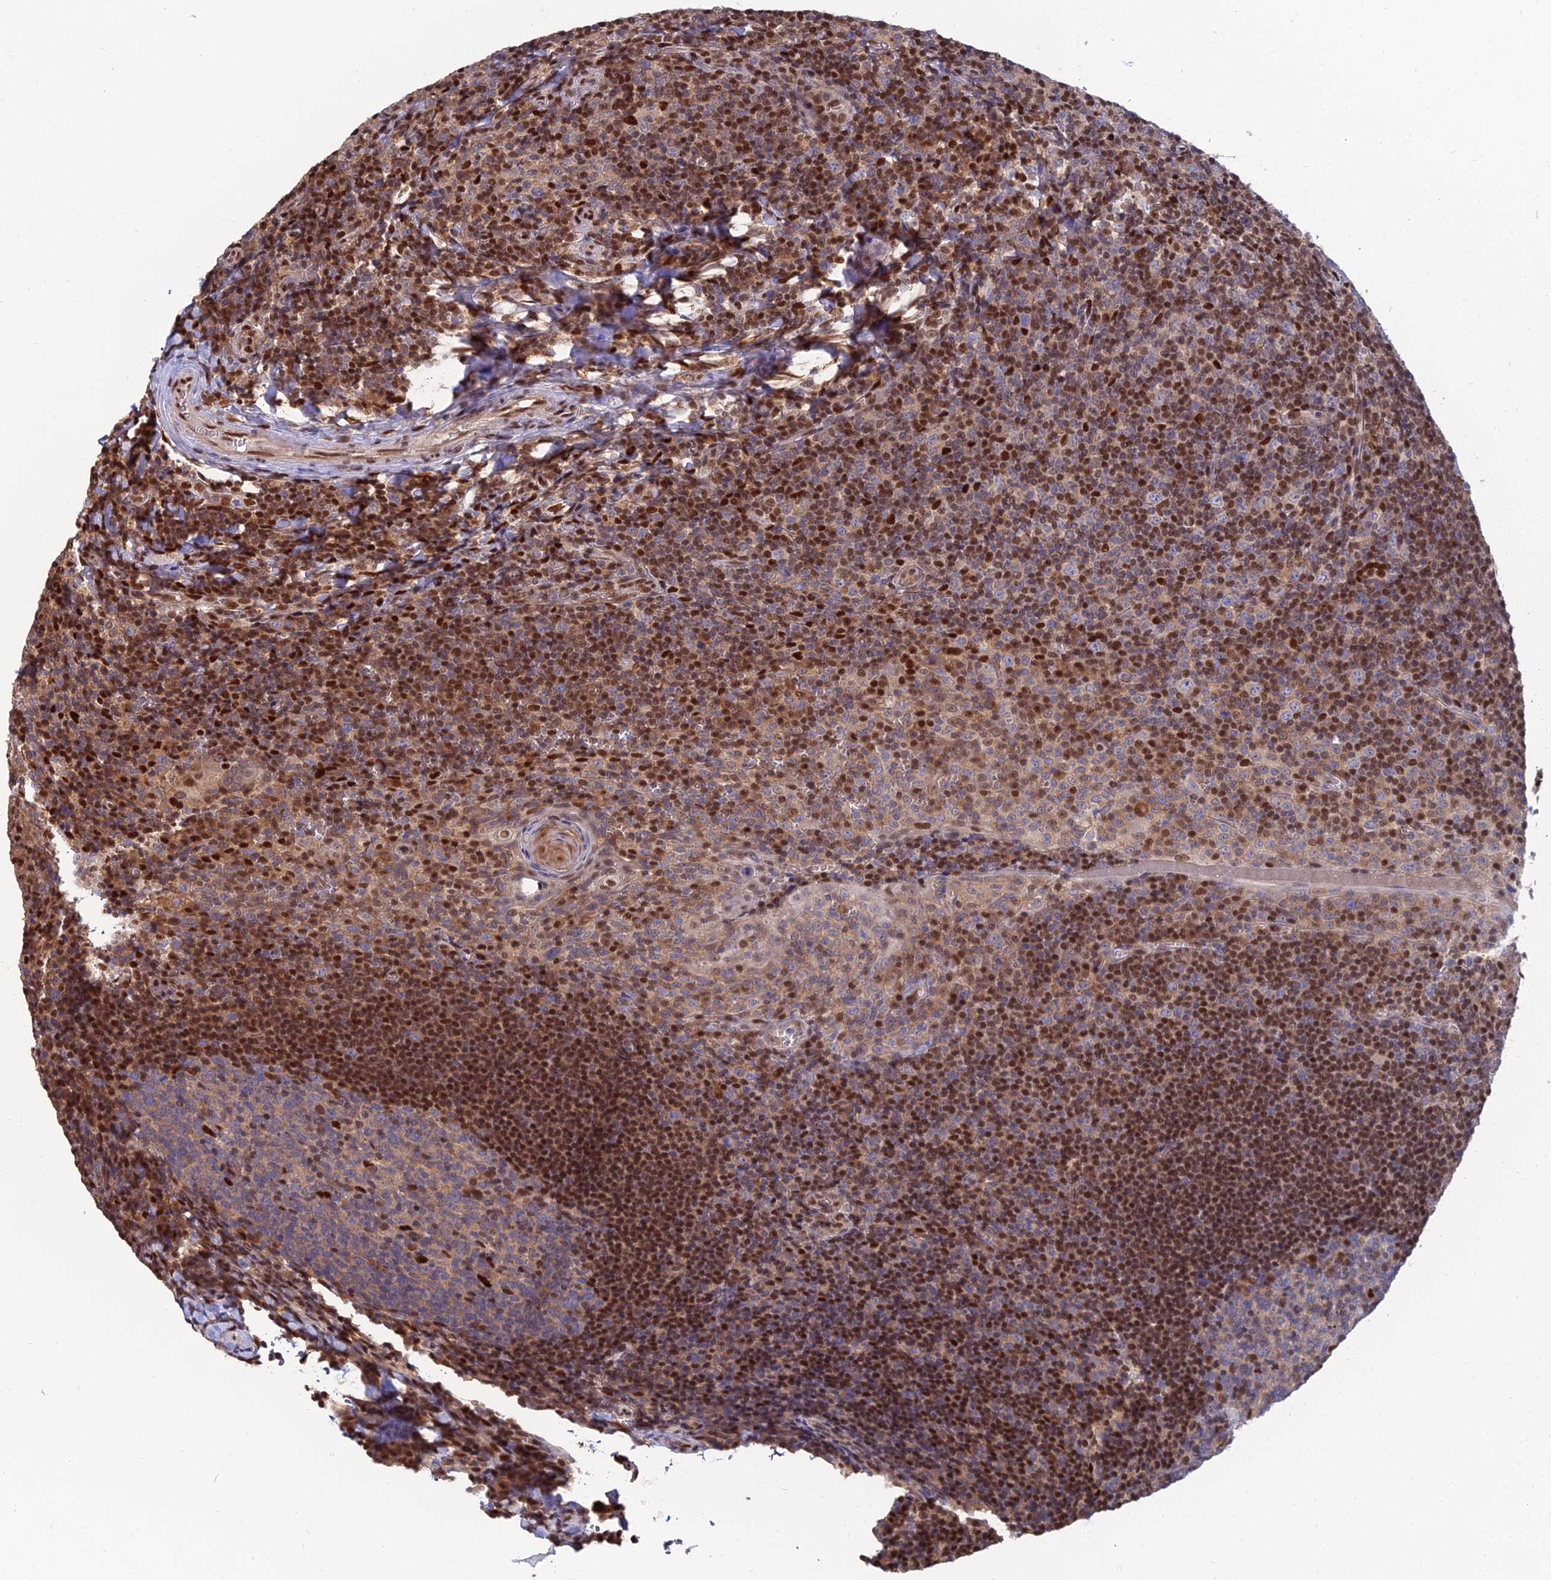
{"staining": {"intensity": "strong", "quantity": "<25%", "location": "nuclear"}, "tissue": "tonsil", "cell_type": "Germinal center cells", "image_type": "normal", "snomed": [{"axis": "morphology", "description": "Normal tissue, NOS"}, {"axis": "topography", "description": "Tonsil"}], "caption": "High-magnification brightfield microscopy of unremarkable tonsil stained with DAB (3,3'-diaminobenzidine) (brown) and counterstained with hematoxylin (blue). germinal center cells exhibit strong nuclear positivity is seen in about<25% of cells.", "gene": "DNPEP", "patient": {"sex": "male", "age": 37}}